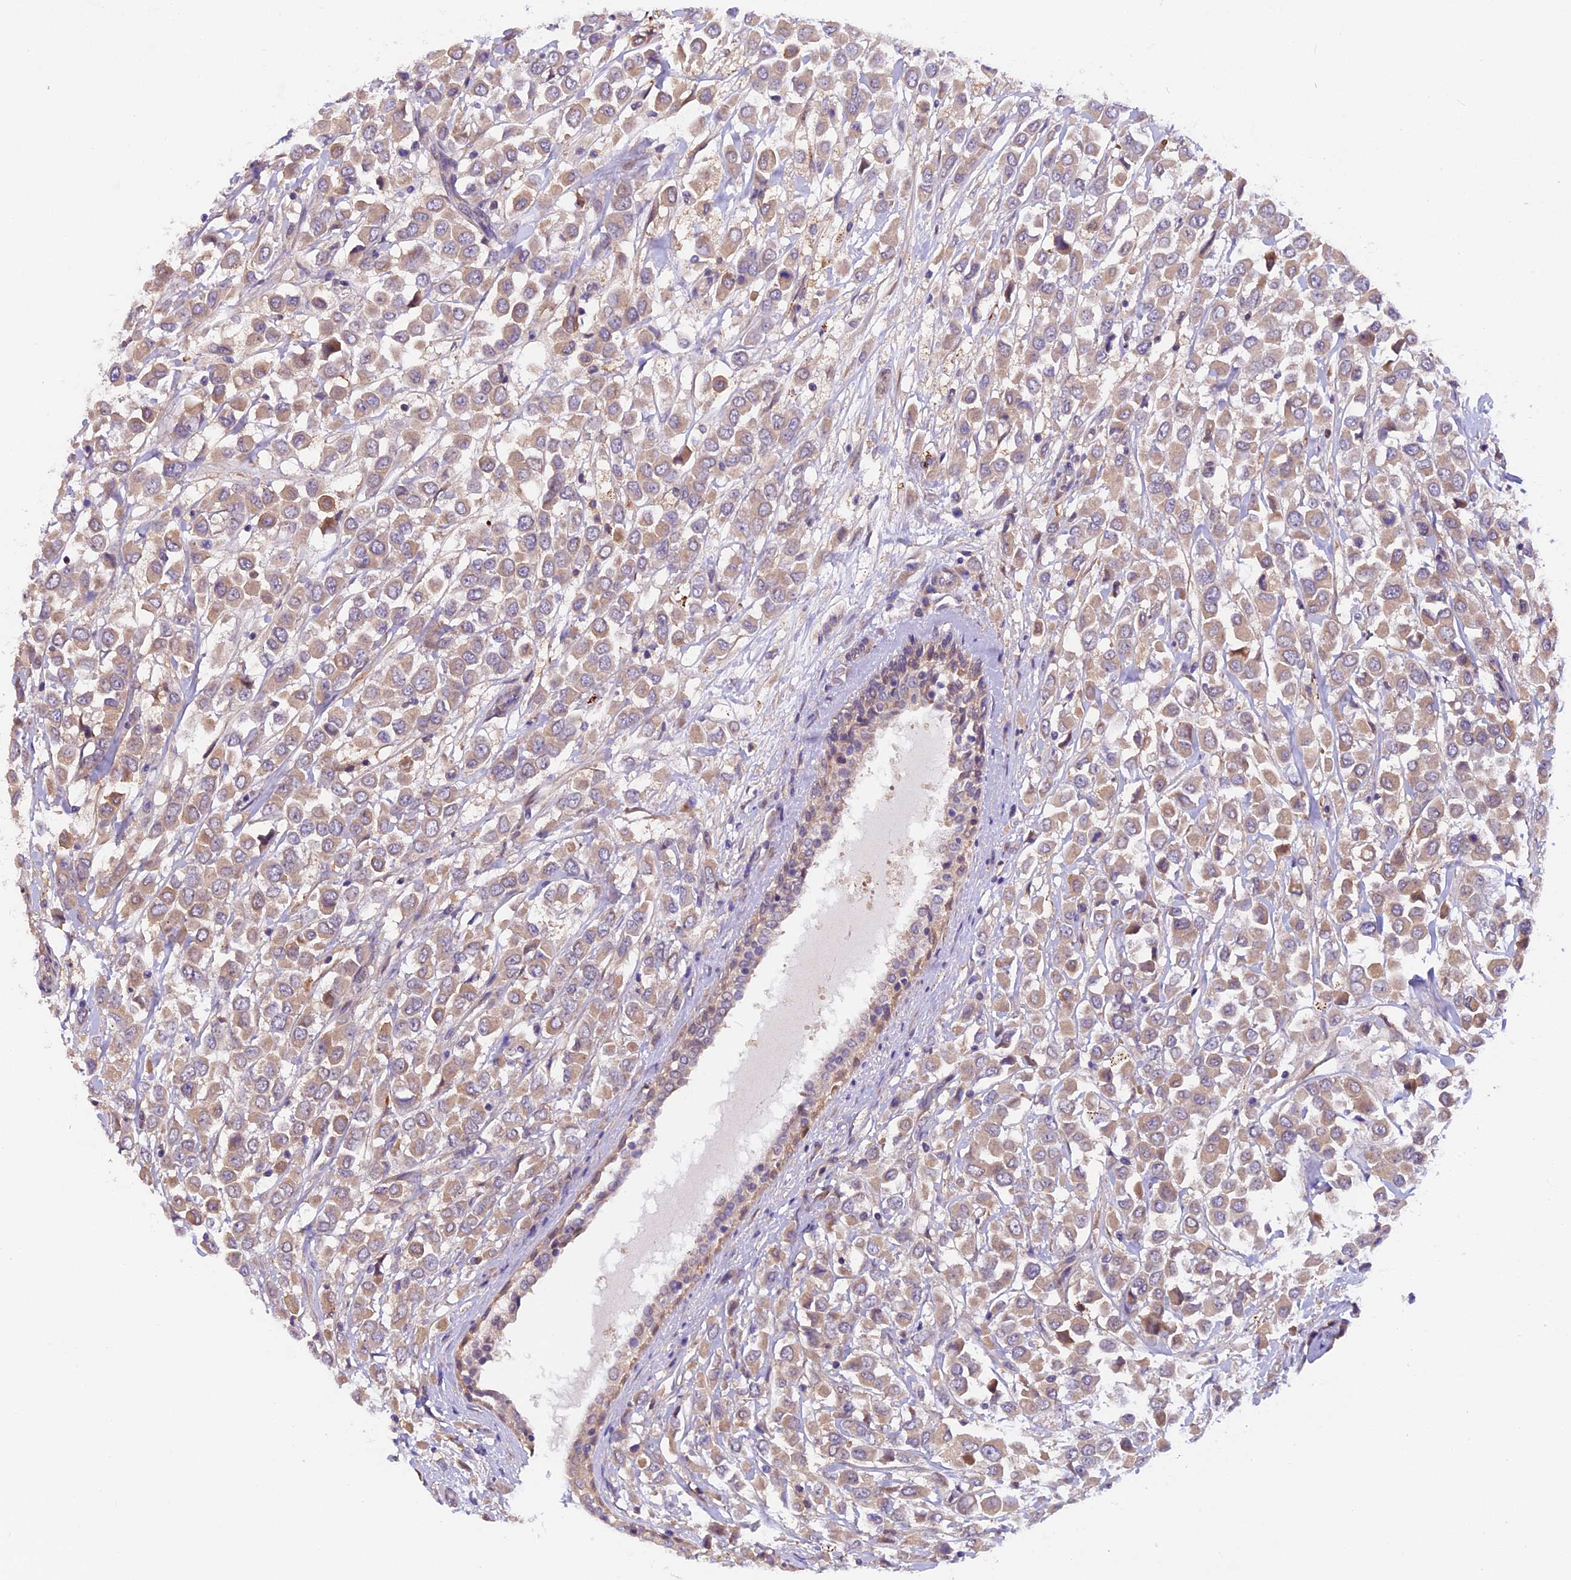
{"staining": {"intensity": "weak", "quantity": ">75%", "location": "cytoplasmic/membranous"}, "tissue": "breast cancer", "cell_type": "Tumor cells", "image_type": "cancer", "snomed": [{"axis": "morphology", "description": "Duct carcinoma"}, {"axis": "topography", "description": "Breast"}], "caption": "Invasive ductal carcinoma (breast) stained with a protein marker reveals weak staining in tumor cells.", "gene": "CCDC9B", "patient": {"sex": "female", "age": 61}}